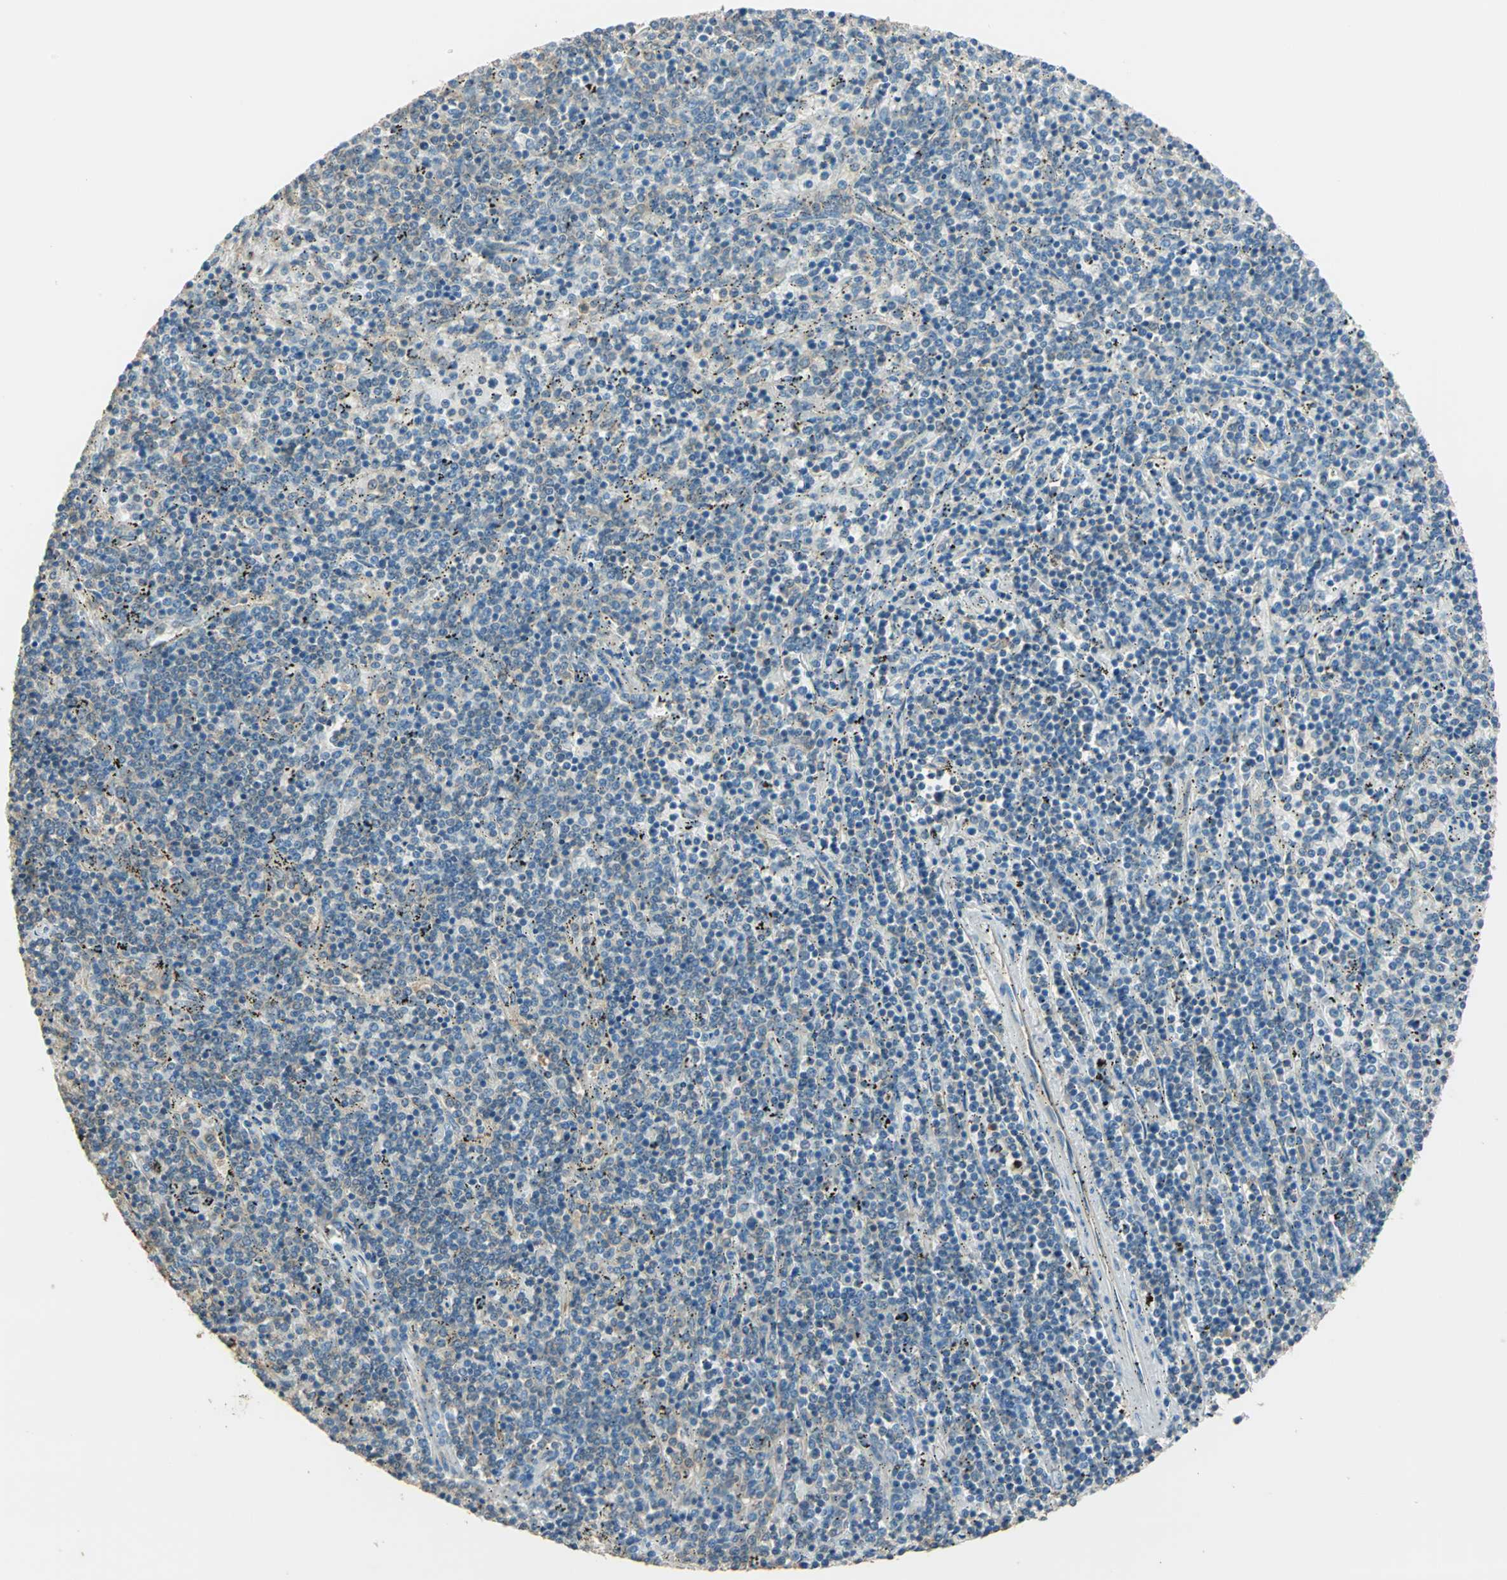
{"staining": {"intensity": "weak", "quantity": "25%-75%", "location": "cytoplasmic/membranous"}, "tissue": "lymphoma", "cell_type": "Tumor cells", "image_type": "cancer", "snomed": [{"axis": "morphology", "description": "Malignant lymphoma, non-Hodgkin's type, Low grade"}, {"axis": "topography", "description": "Spleen"}], "caption": "Immunohistochemical staining of human malignant lymphoma, non-Hodgkin's type (low-grade) demonstrates low levels of weak cytoplasmic/membranous staining in approximately 25%-75% of tumor cells. Using DAB (brown) and hematoxylin (blue) stains, captured at high magnification using brightfield microscopy.", "gene": "SHC2", "patient": {"sex": "female", "age": 50}}